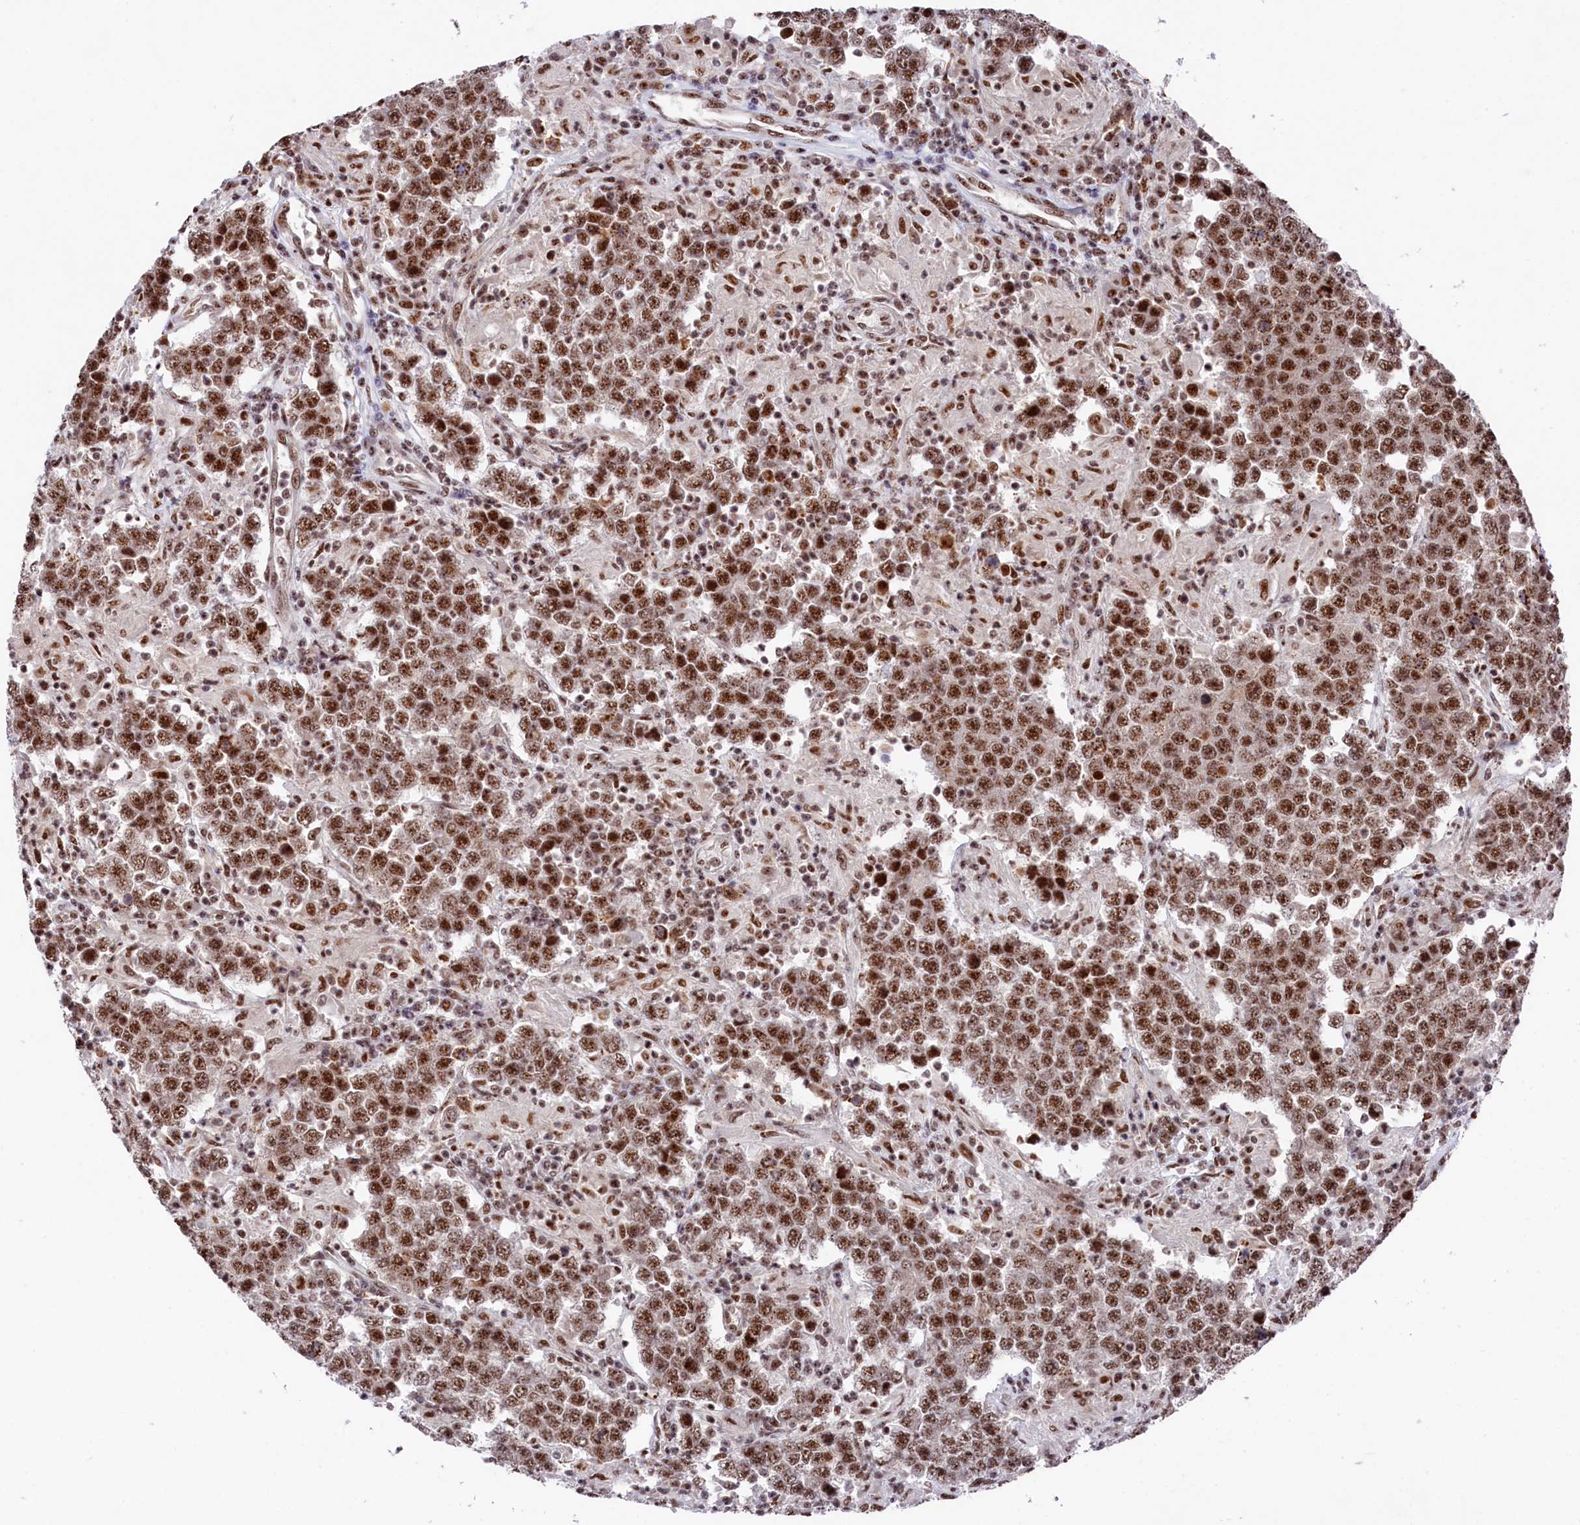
{"staining": {"intensity": "moderate", "quantity": ">75%", "location": "nuclear"}, "tissue": "testis cancer", "cell_type": "Tumor cells", "image_type": "cancer", "snomed": [{"axis": "morphology", "description": "Normal tissue, NOS"}, {"axis": "morphology", "description": "Urothelial carcinoma, High grade"}, {"axis": "morphology", "description": "Seminoma, NOS"}, {"axis": "morphology", "description": "Carcinoma, Embryonal, NOS"}, {"axis": "topography", "description": "Urinary bladder"}, {"axis": "topography", "description": "Testis"}], "caption": "Protein expression by immunohistochemistry displays moderate nuclear staining in approximately >75% of tumor cells in urothelial carcinoma (high-grade) (testis). The protein of interest is shown in brown color, while the nuclei are stained blue.", "gene": "PRPF31", "patient": {"sex": "male", "age": 41}}